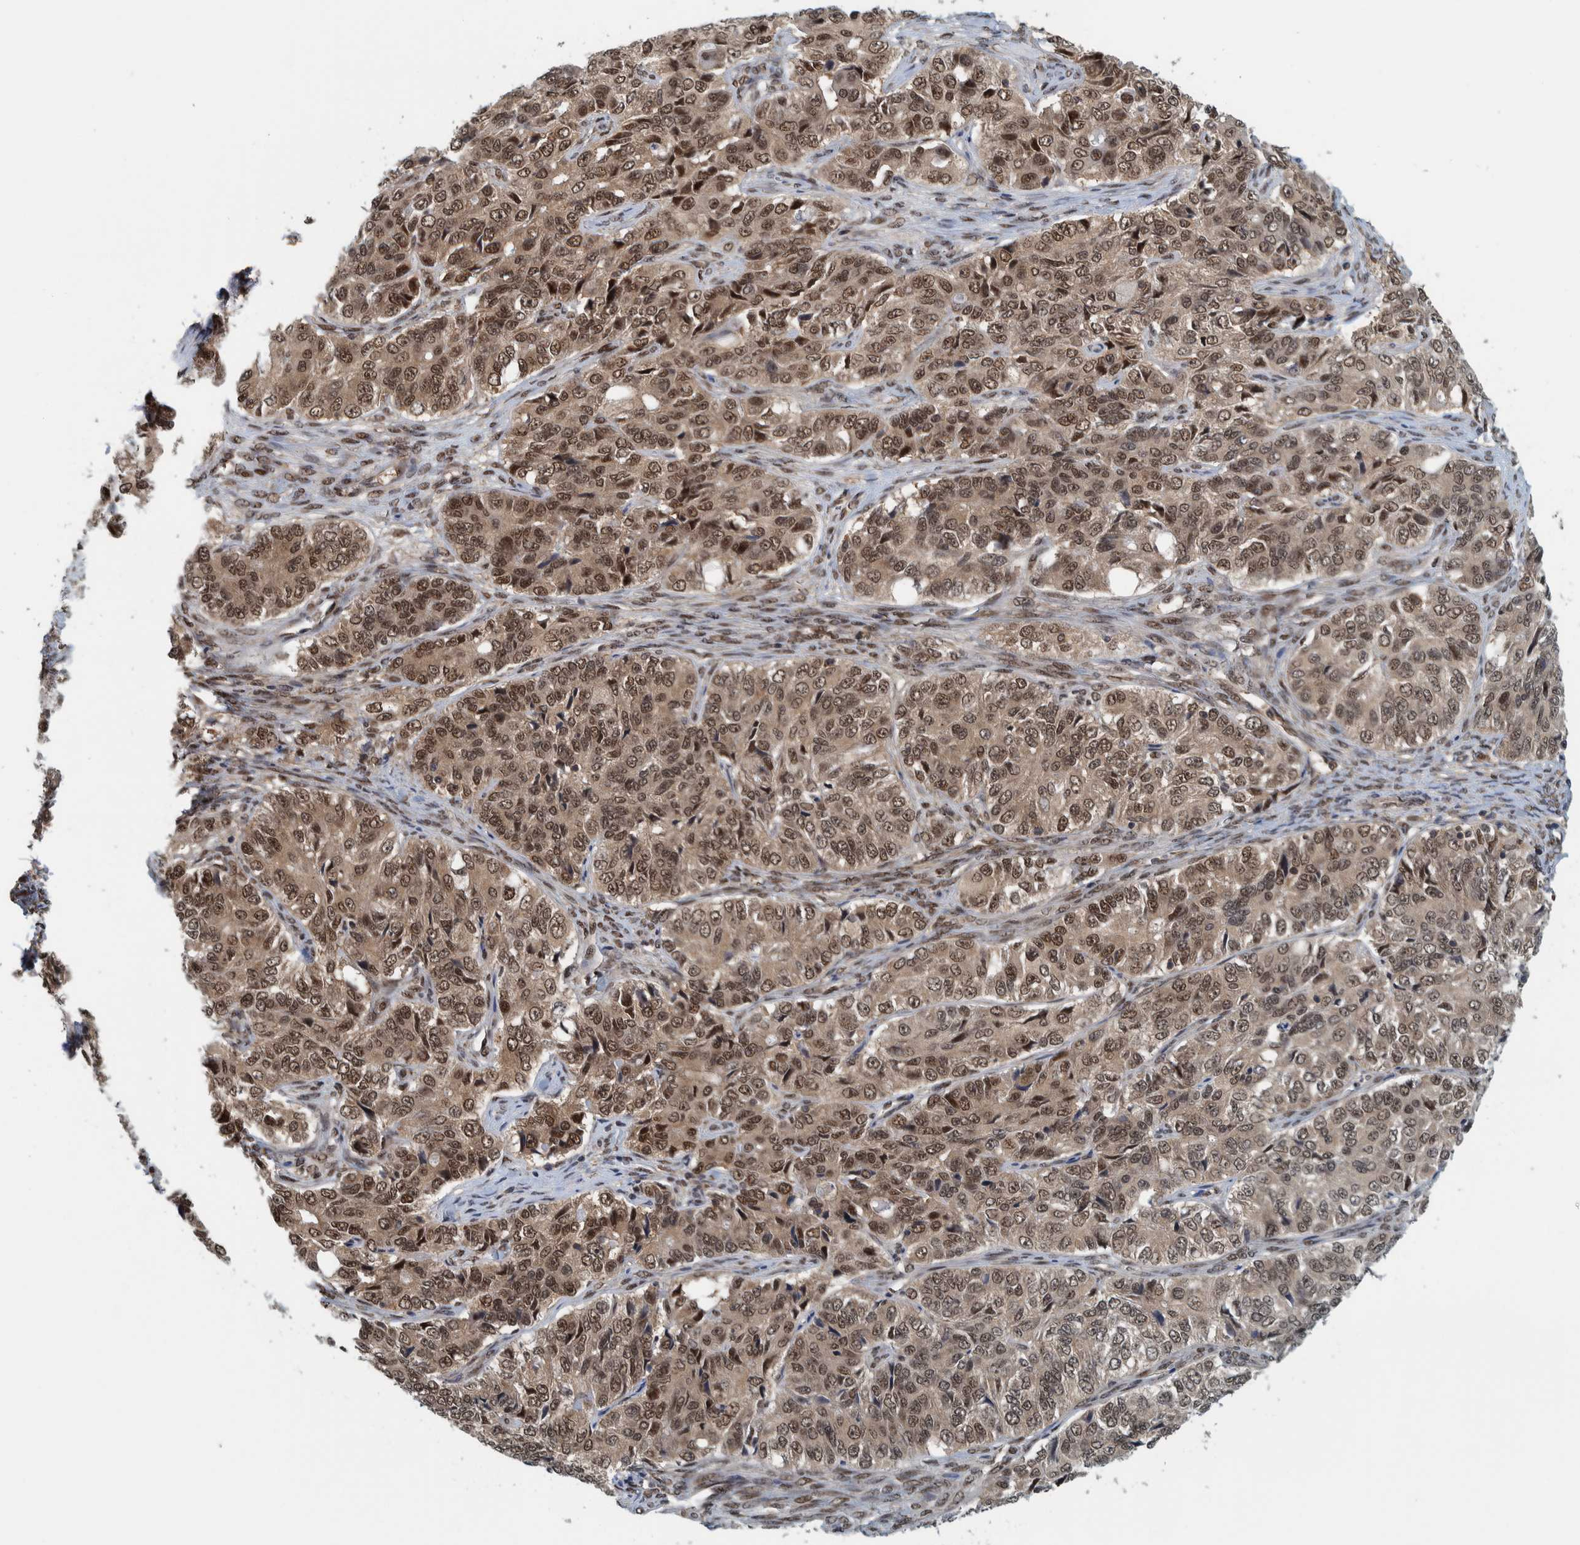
{"staining": {"intensity": "moderate", "quantity": ">75%", "location": "nuclear"}, "tissue": "ovarian cancer", "cell_type": "Tumor cells", "image_type": "cancer", "snomed": [{"axis": "morphology", "description": "Carcinoma, endometroid"}, {"axis": "topography", "description": "Ovary"}], "caption": "IHC (DAB) staining of human endometroid carcinoma (ovarian) shows moderate nuclear protein staining in approximately >75% of tumor cells. (IHC, brightfield microscopy, high magnification).", "gene": "COPS3", "patient": {"sex": "female", "age": 51}}